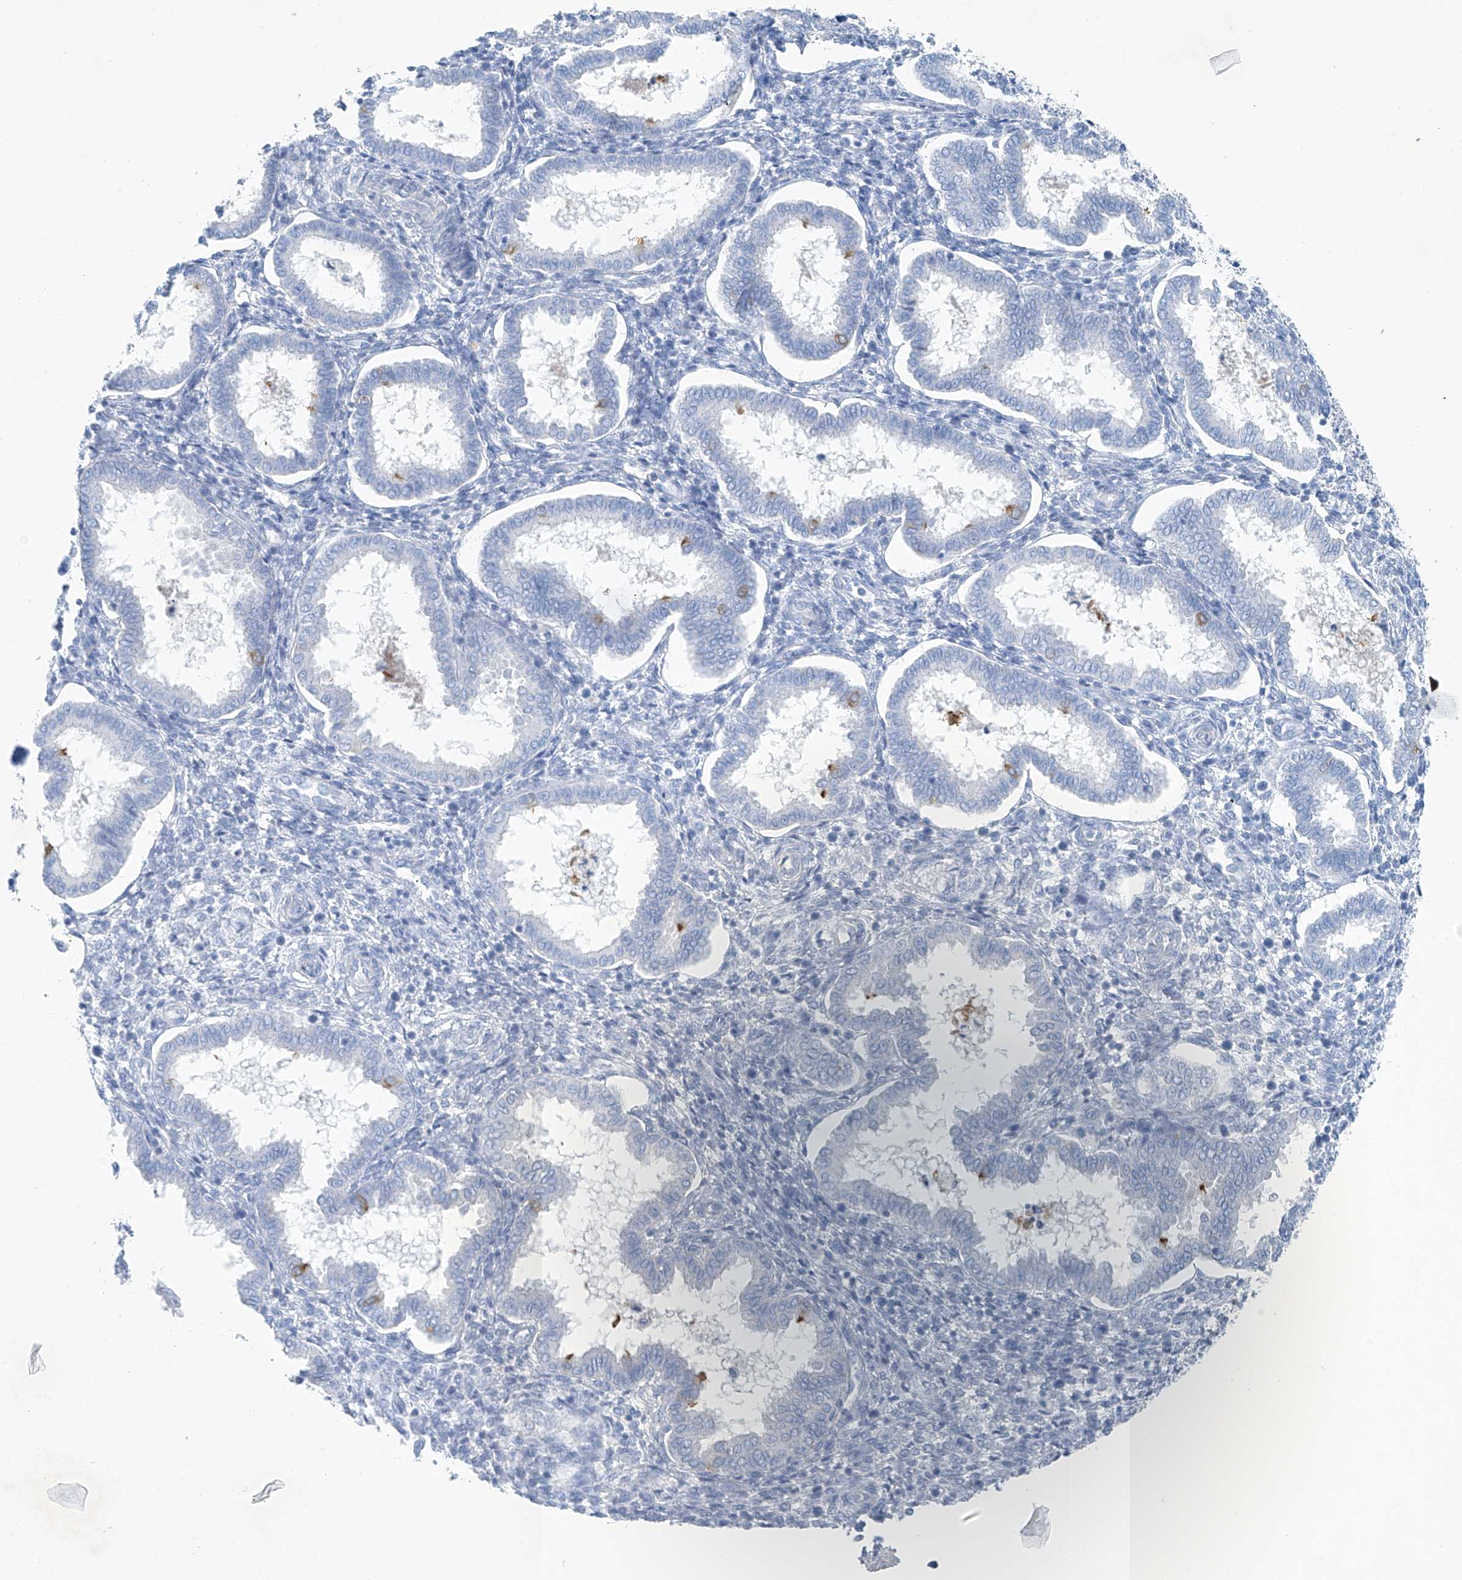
{"staining": {"intensity": "negative", "quantity": "none", "location": "none"}, "tissue": "endometrium", "cell_type": "Cells in endometrial stroma", "image_type": "normal", "snomed": [{"axis": "morphology", "description": "Normal tissue, NOS"}, {"axis": "topography", "description": "Endometrium"}], "caption": "Human endometrium stained for a protein using immunohistochemistry displays no expression in cells in endometrial stroma.", "gene": "C1orf87", "patient": {"sex": "female", "age": 24}}